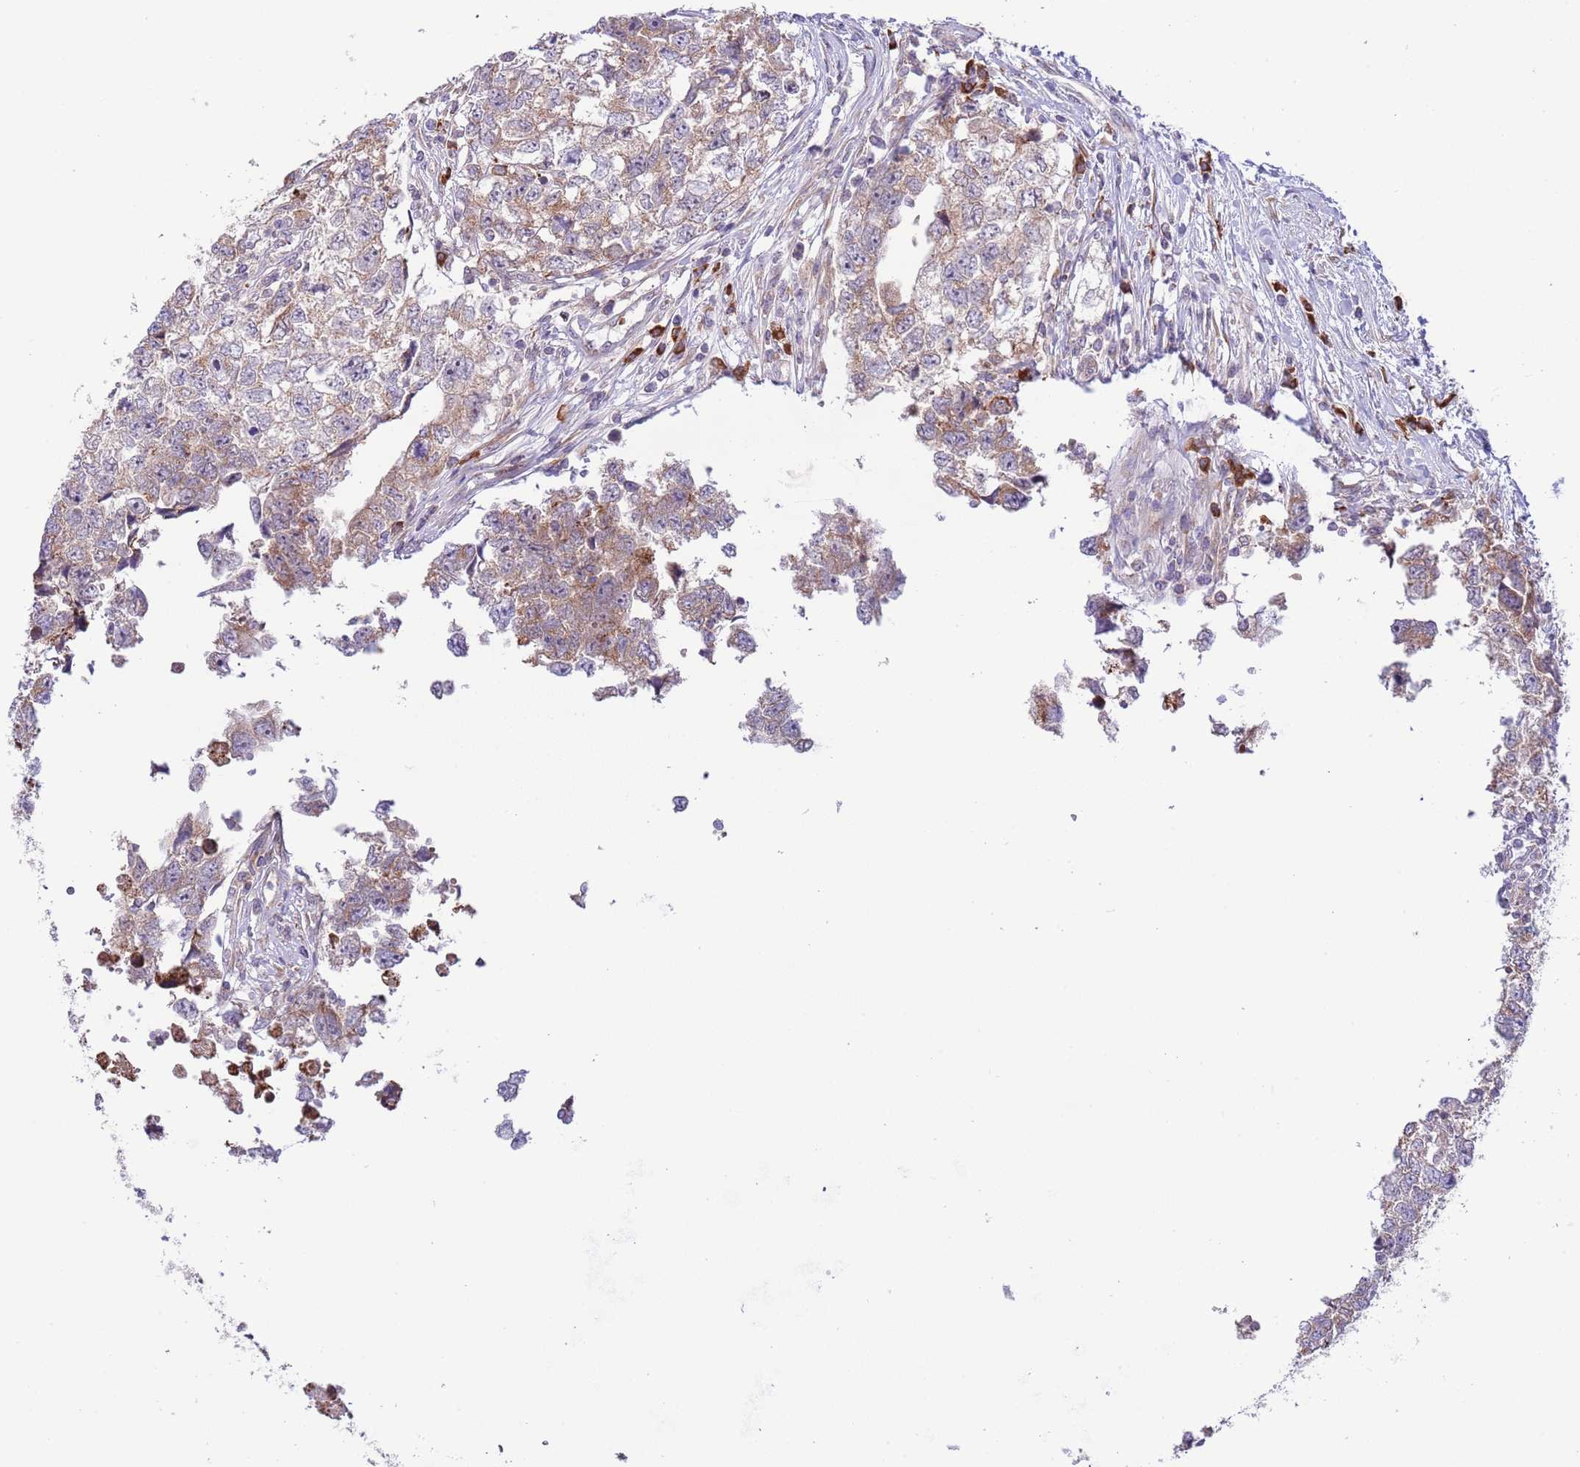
{"staining": {"intensity": "moderate", "quantity": ">75%", "location": "cytoplasmic/membranous"}, "tissue": "testis cancer", "cell_type": "Tumor cells", "image_type": "cancer", "snomed": [{"axis": "morphology", "description": "Carcinoma, Embryonal, NOS"}, {"axis": "topography", "description": "Testis"}], "caption": "About >75% of tumor cells in human embryonal carcinoma (testis) reveal moderate cytoplasmic/membranous protein expression as visualized by brown immunohistochemical staining.", "gene": "DAND5", "patient": {"sex": "male", "age": 22}}